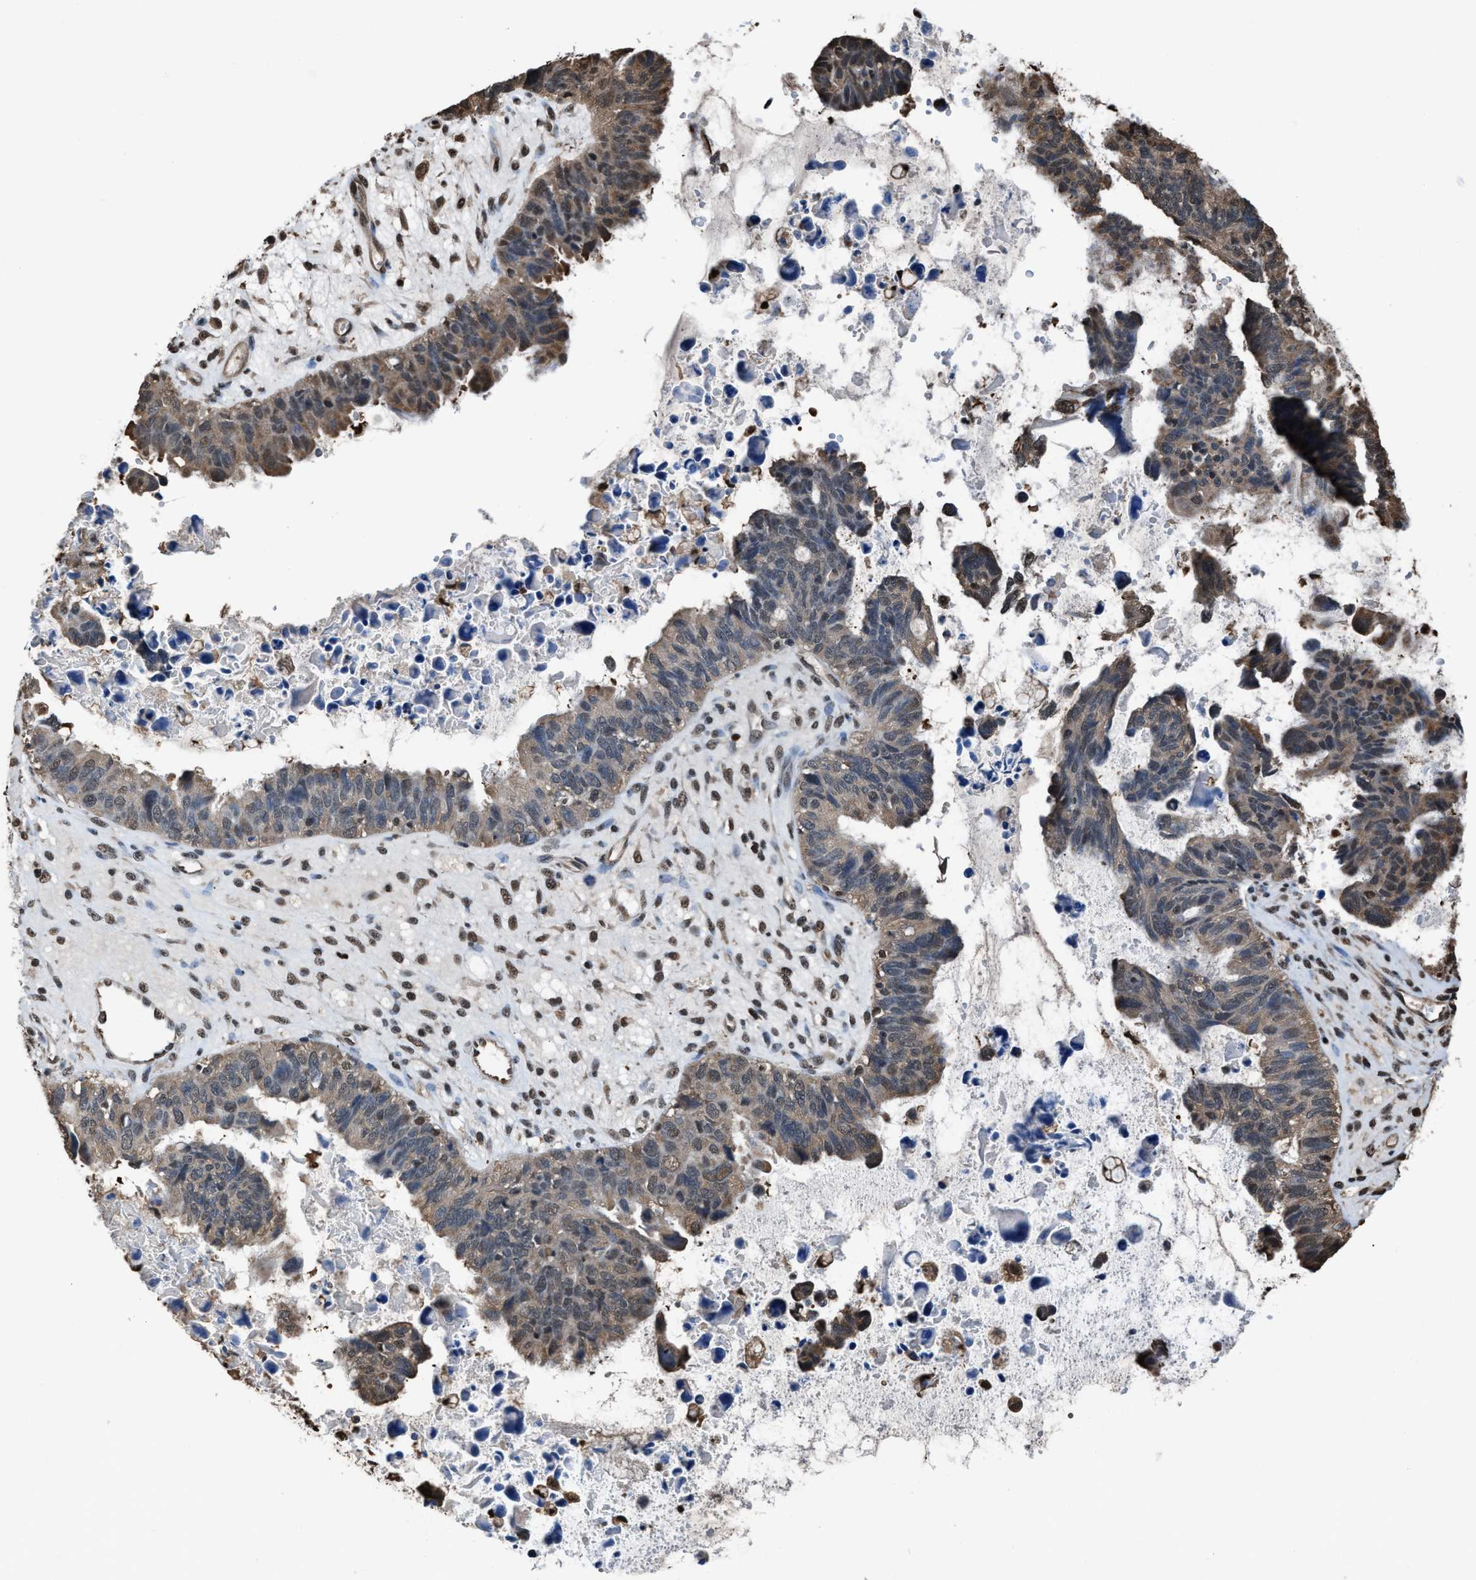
{"staining": {"intensity": "moderate", "quantity": "25%-75%", "location": "cytoplasmic/membranous,nuclear"}, "tissue": "ovarian cancer", "cell_type": "Tumor cells", "image_type": "cancer", "snomed": [{"axis": "morphology", "description": "Cystadenocarcinoma, serous, NOS"}, {"axis": "topography", "description": "Ovary"}], "caption": "Tumor cells reveal moderate cytoplasmic/membranous and nuclear positivity in approximately 25%-75% of cells in serous cystadenocarcinoma (ovarian). The staining was performed using DAB to visualize the protein expression in brown, while the nuclei were stained in blue with hematoxylin (Magnification: 20x).", "gene": "FNTA", "patient": {"sex": "female", "age": 79}}